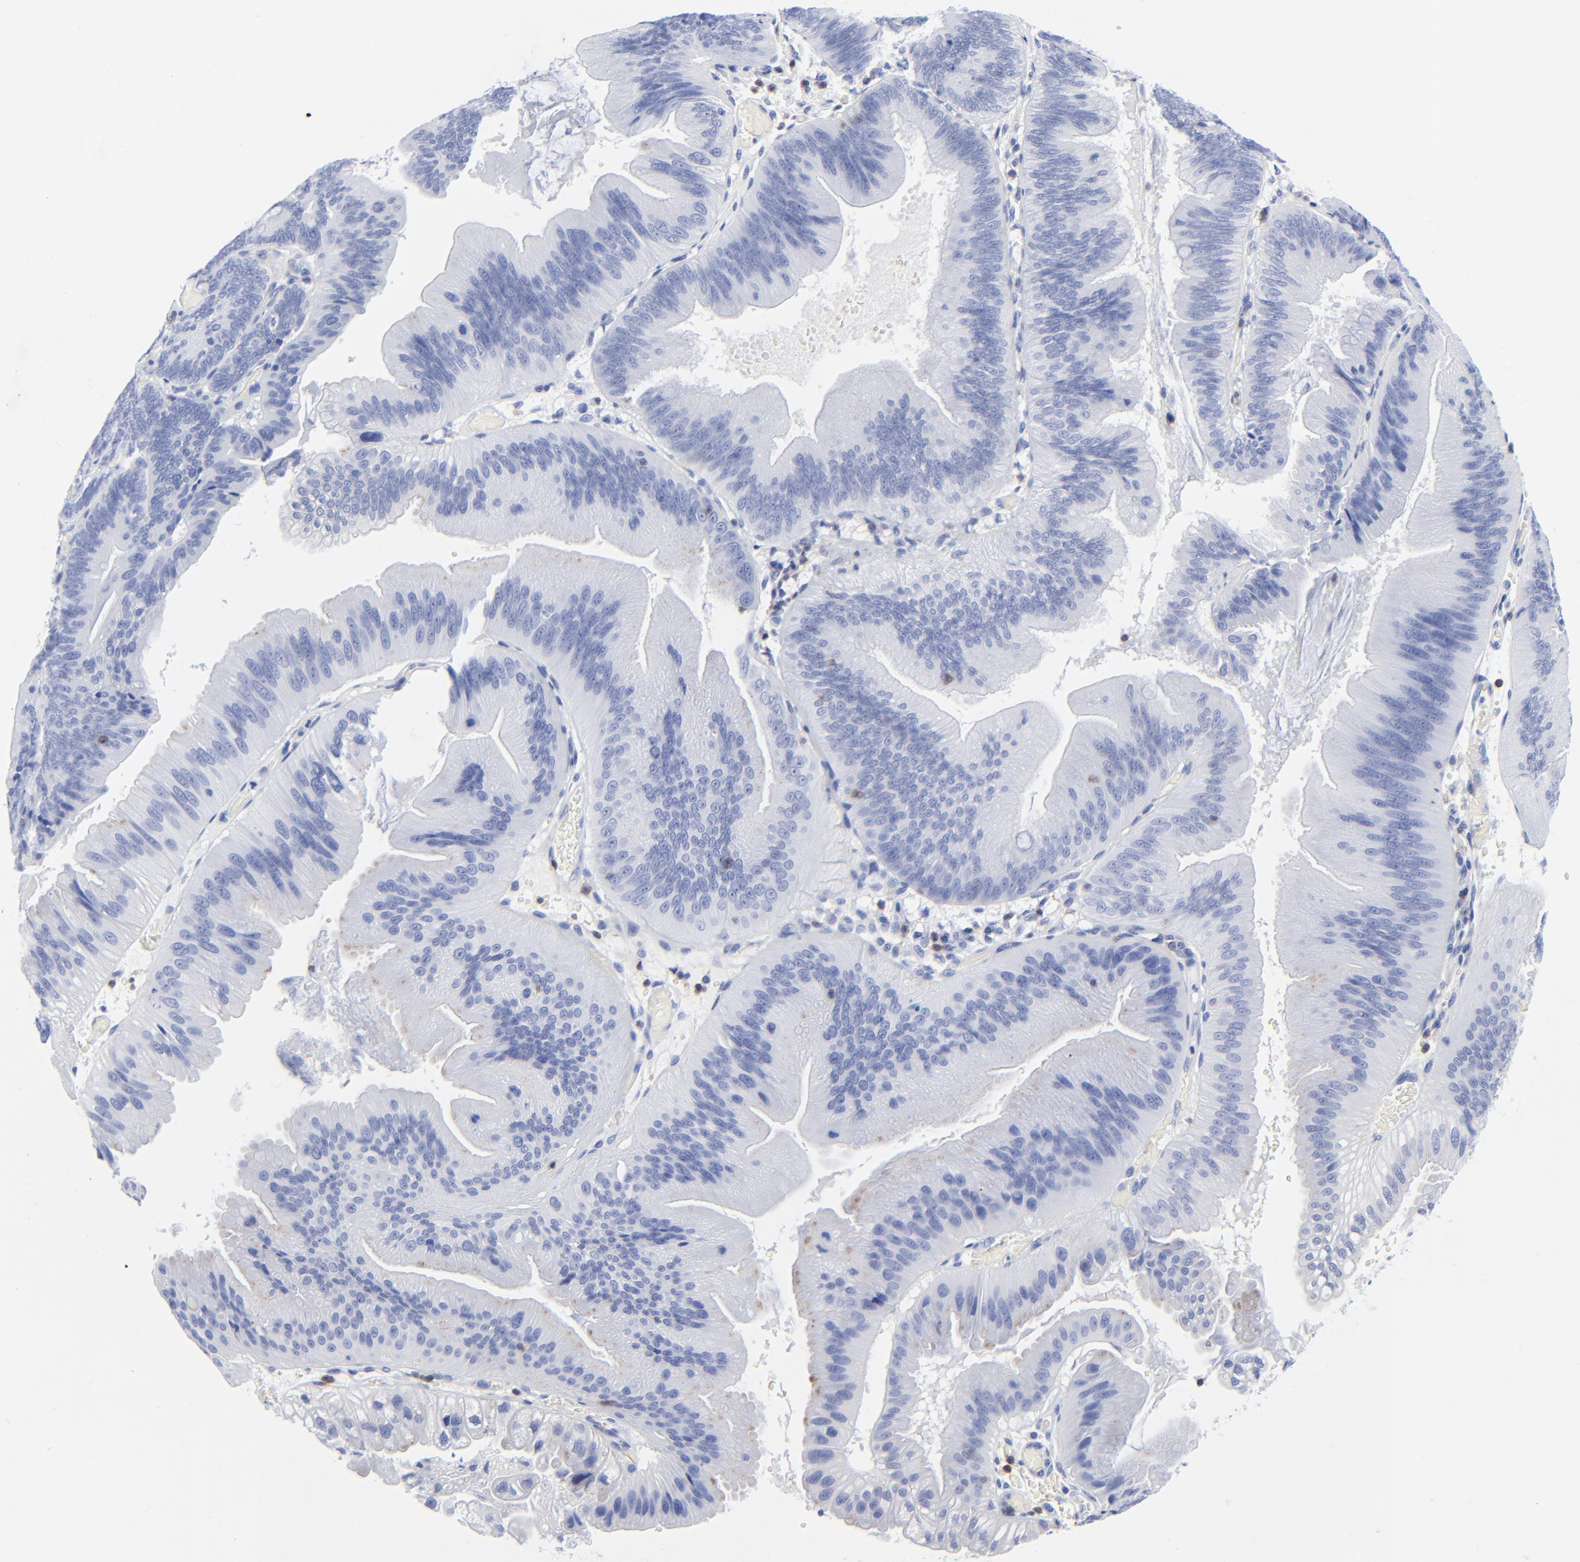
{"staining": {"intensity": "negative", "quantity": "none", "location": "none"}, "tissue": "pancreatic cancer", "cell_type": "Tumor cells", "image_type": "cancer", "snomed": [{"axis": "morphology", "description": "Adenocarcinoma, NOS"}, {"axis": "topography", "description": "Pancreas"}], "caption": "IHC of human pancreatic adenocarcinoma reveals no expression in tumor cells.", "gene": "LCK", "patient": {"sex": "male", "age": 82}}